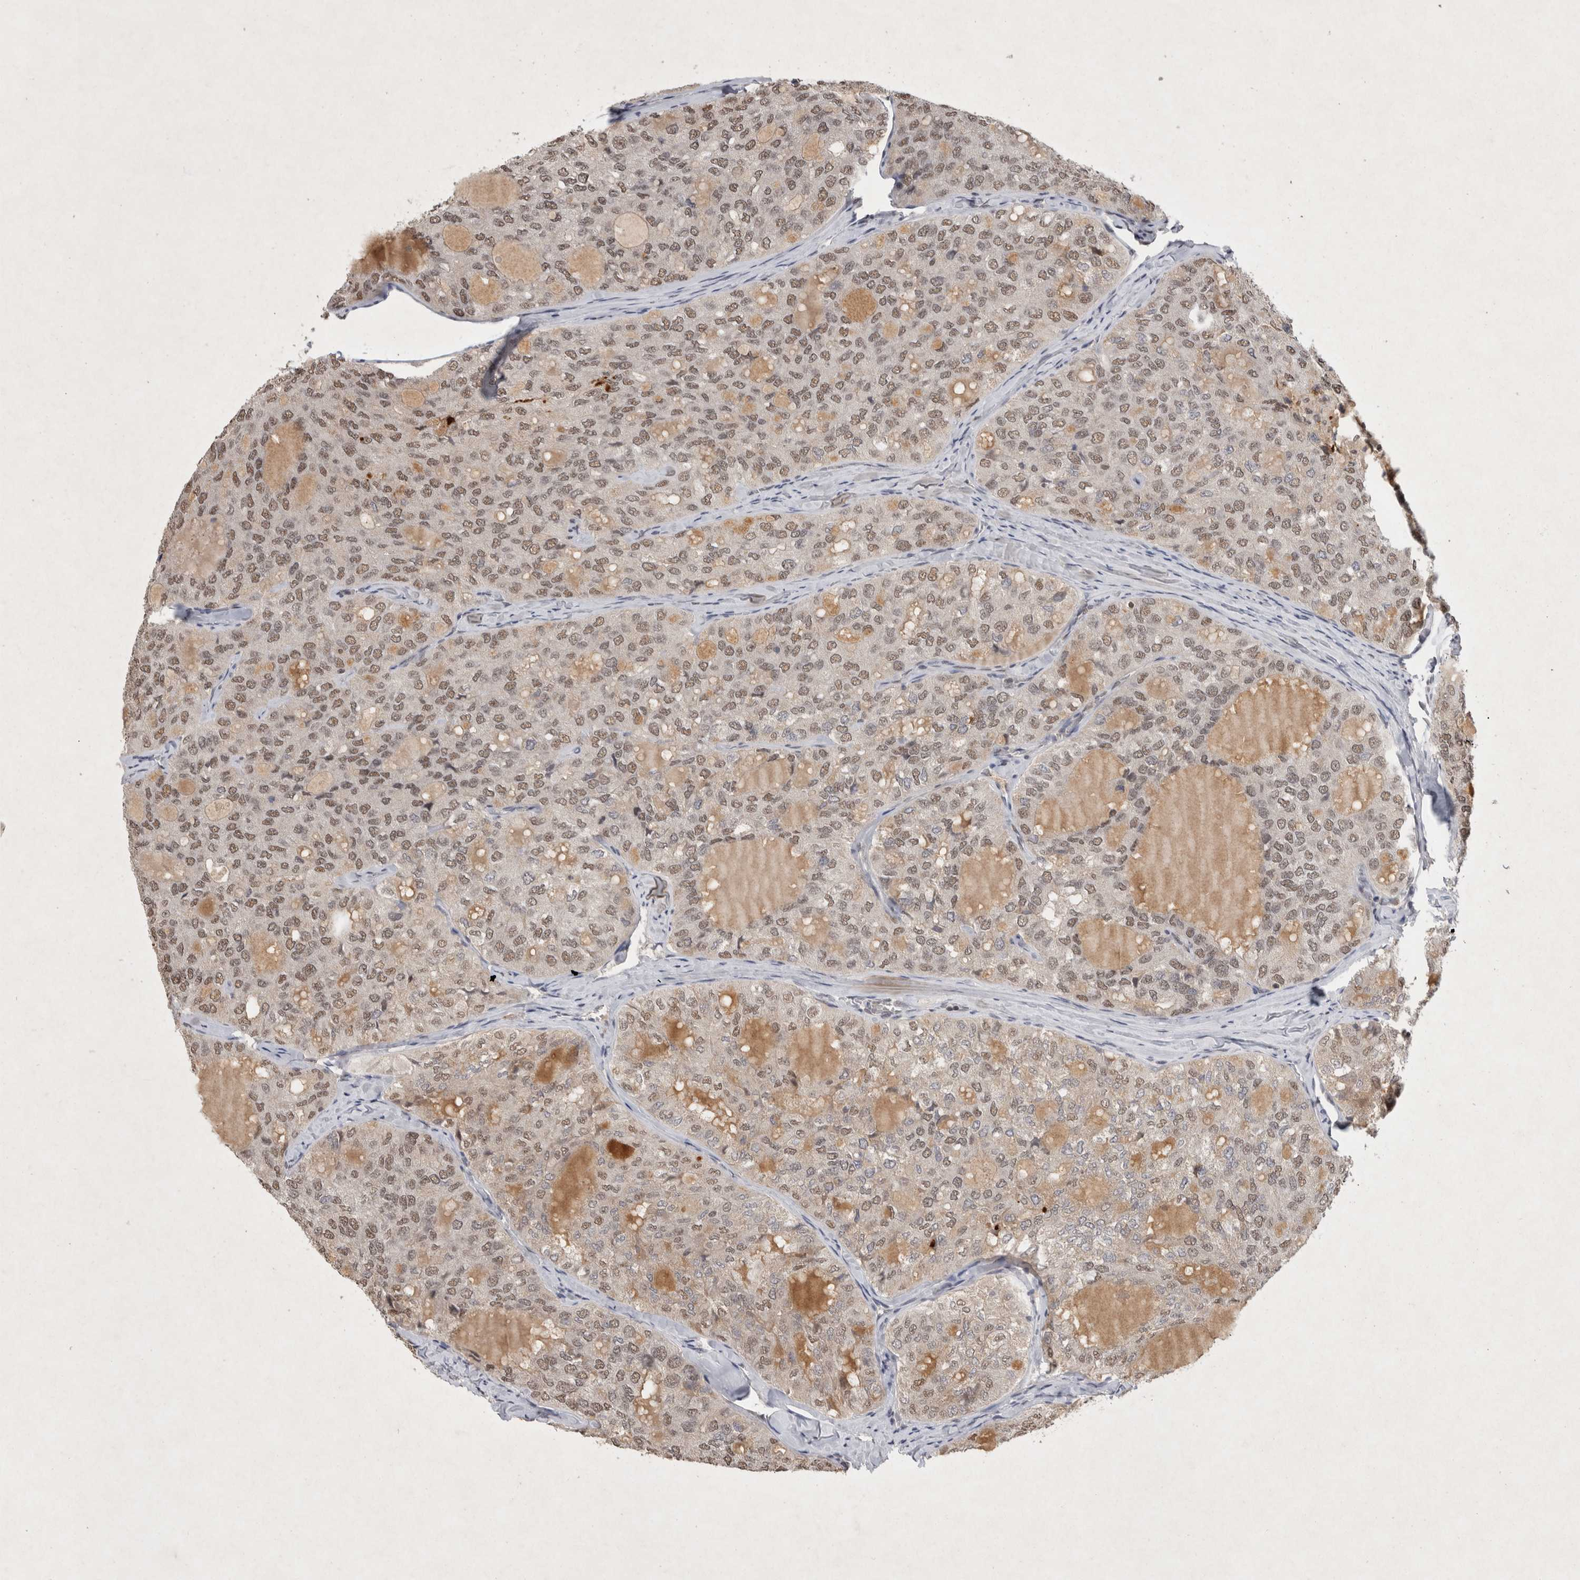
{"staining": {"intensity": "moderate", "quantity": ">75%", "location": "cytoplasmic/membranous,nuclear"}, "tissue": "thyroid cancer", "cell_type": "Tumor cells", "image_type": "cancer", "snomed": [{"axis": "morphology", "description": "Follicular adenoma carcinoma, NOS"}, {"axis": "topography", "description": "Thyroid gland"}], "caption": "Follicular adenoma carcinoma (thyroid) stained for a protein (brown) displays moderate cytoplasmic/membranous and nuclear positive expression in about >75% of tumor cells.", "gene": "XRCC5", "patient": {"sex": "male", "age": 75}}